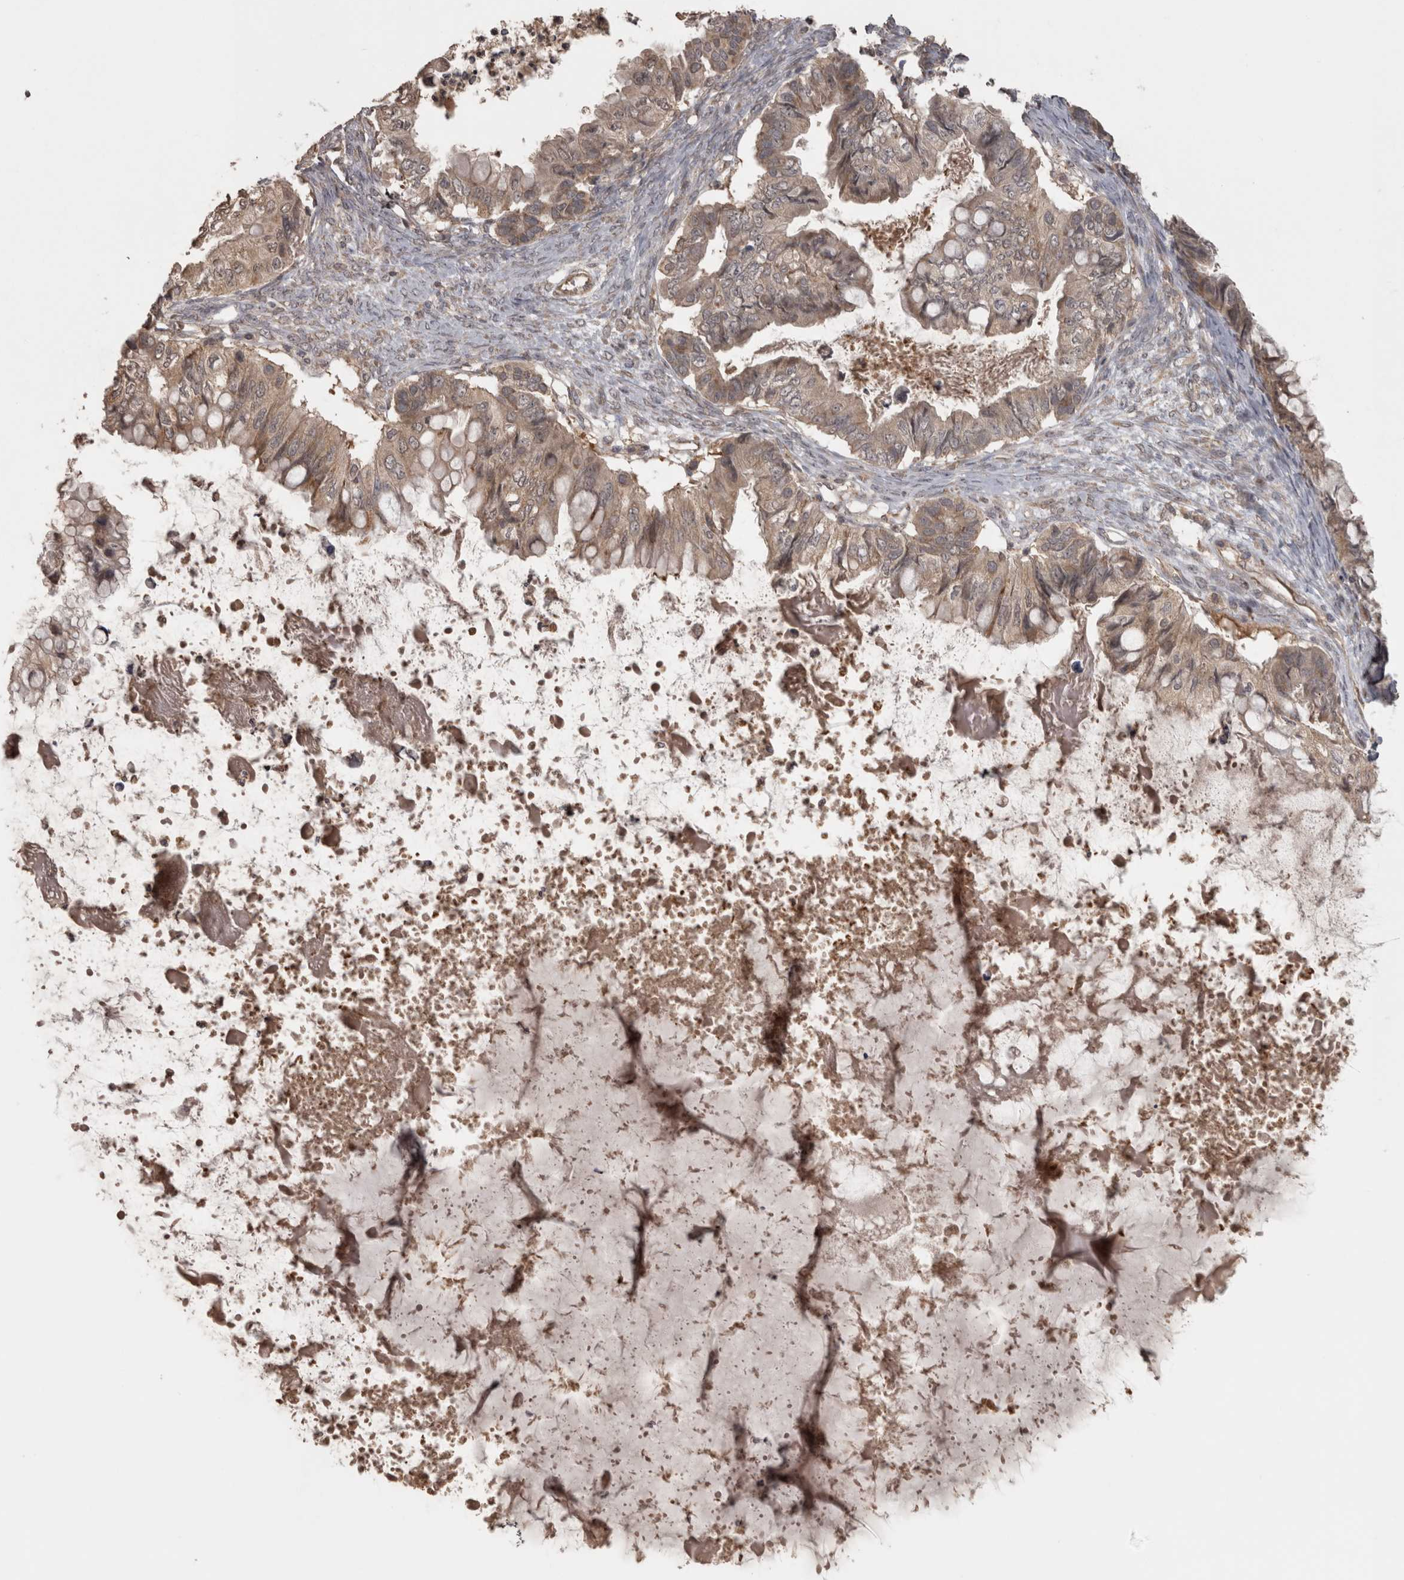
{"staining": {"intensity": "weak", "quantity": ">75%", "location": "cytoplasmic/membranous"}, "tissue": "ovarian cancer", "cell_type": "Tumor cells", "image_type": "cancer", "snomed": [{"axis": "morphology", "description": "Cystadenocarcinoma, mucinous, NOS"}, {"axis": "topography", "description": "Ovary"}], "caption": "IHC staining of ovarian cancer, which reveals low levels of weak cytoplasmic/membranous staining in about >75% of tumor cells indicating weak cytoplasmic/membranous protein positivity. The staining was performed using DAB (3,3'-diaminobenzidine) (brown) for protein detection and nuclei were counterstained in hematoxylin (blue).", "gene": "MICU3", "patient": {"sex": "female", "age": 80}}